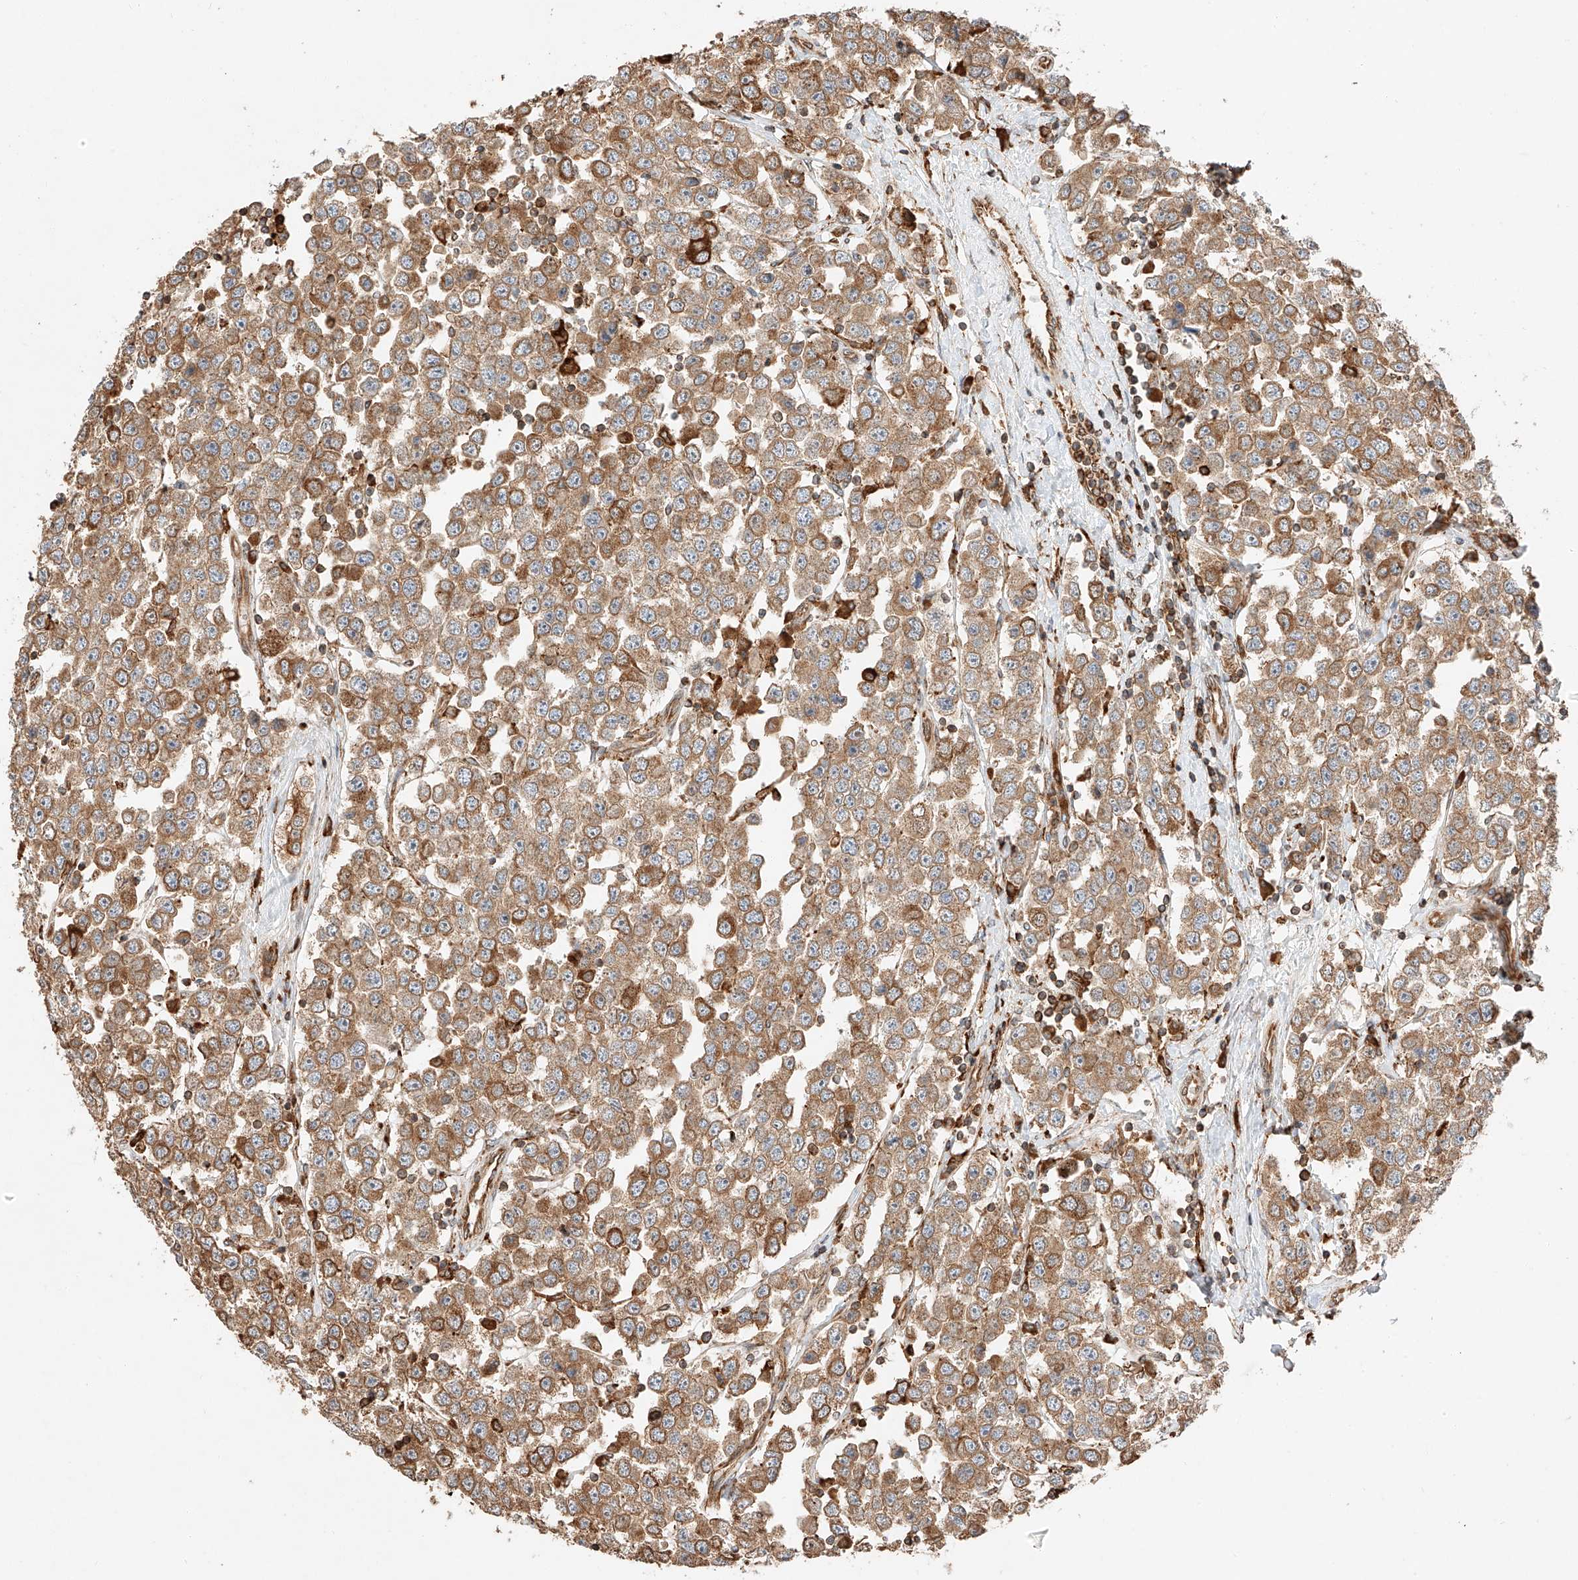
{"staining": {"intensity": "moderate", "quantity": ">75%", "location": "cytoplasmic/membranous,nuclear"}, "tissue": "testis cancer", "cell_type": "Tumor cells", "image_type": "cancer", "snomed": [{"axis": "morphology", "description": "Seminoma, NOS"}, {"axis": "topography", "description": "Testis"}], "caption": "The immunohistochemical stain labels moderate cytoplasmic/membranous and nuclear staining in tumor cells of seminoma (testis) tissue. (DAB (3,3'-diaminobenzidine) = brown stain, brightfield microscopy at high magnification).", "gene": "ZNF84", "patient": {"sex": "male", "age": 28}}